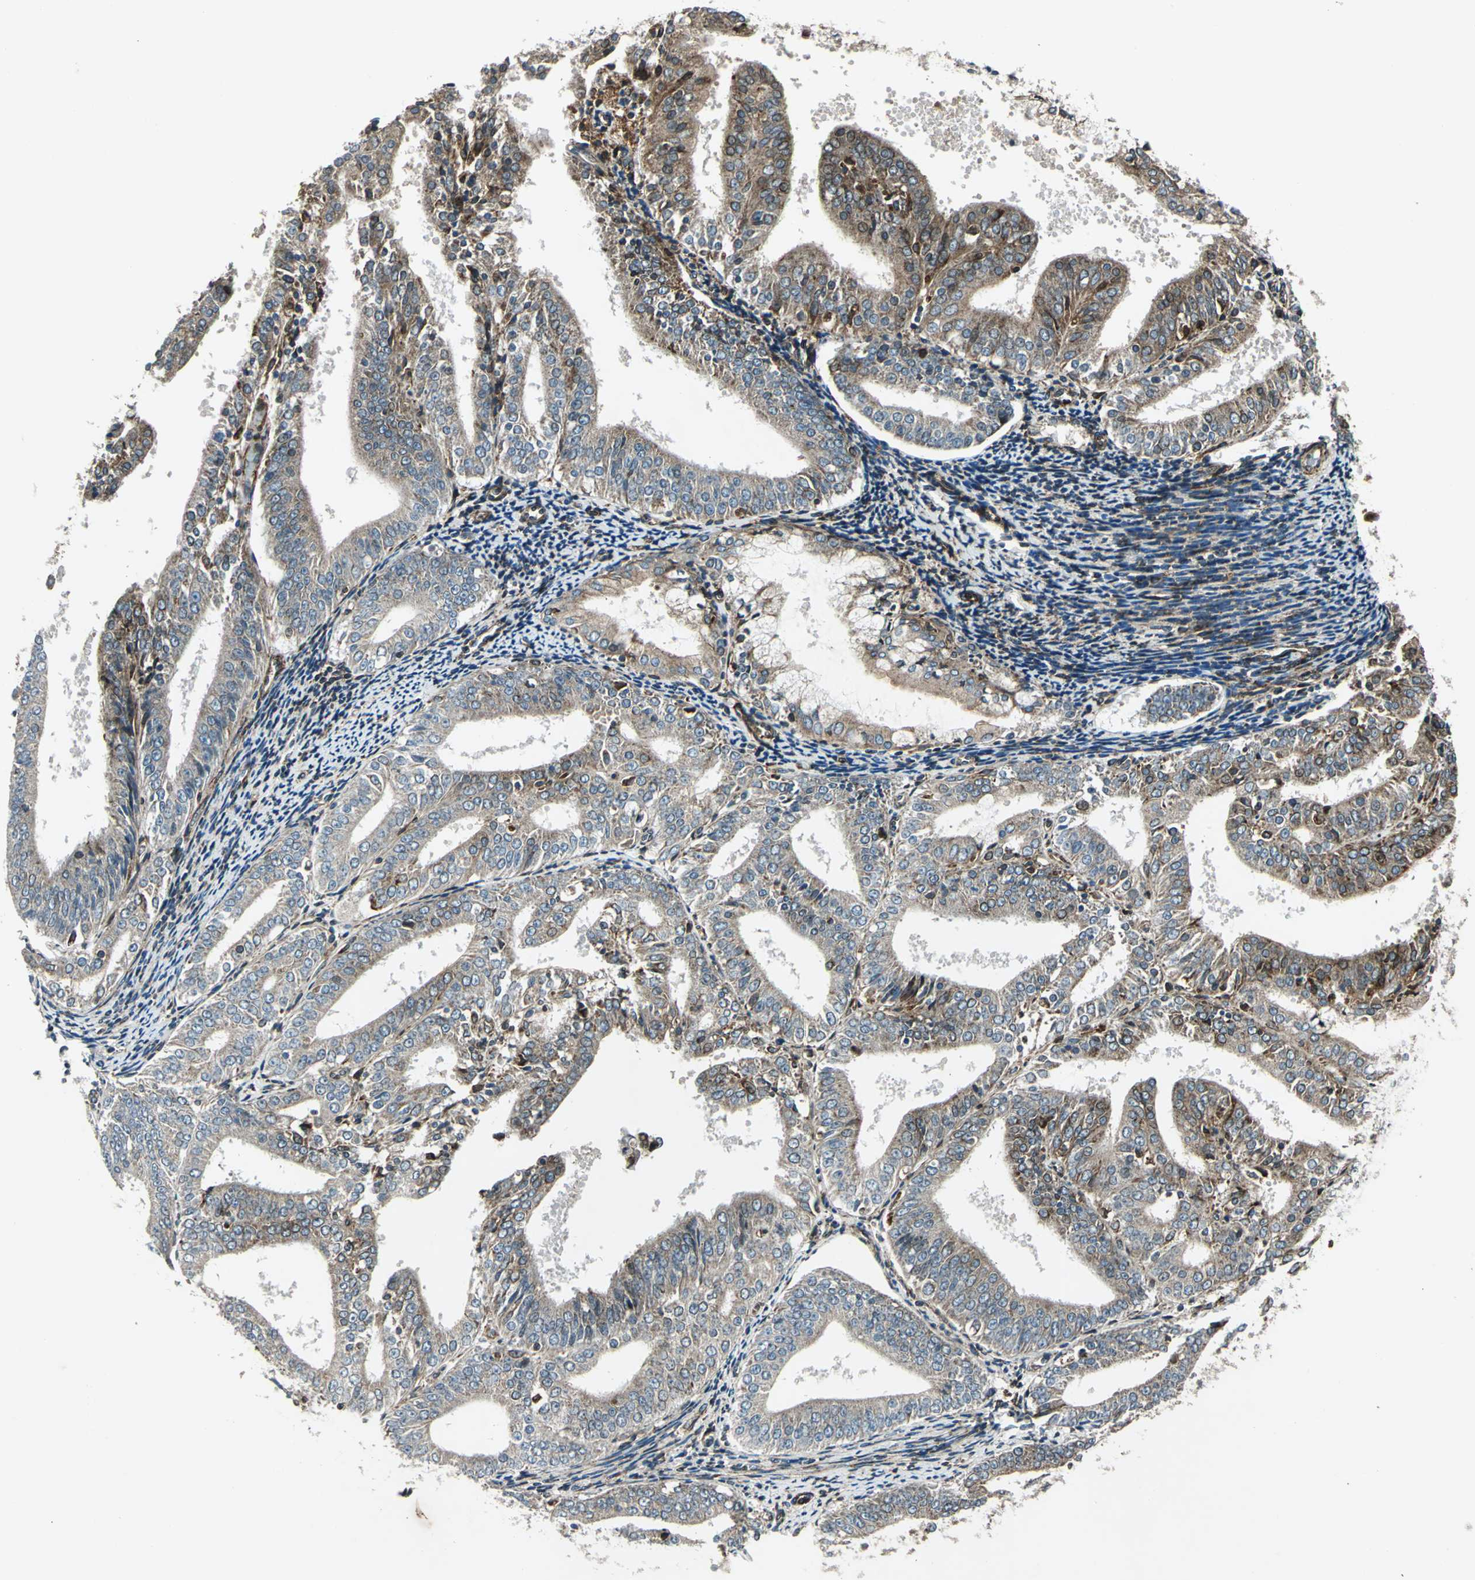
{"staining": {"intensity": "moderate", "quantity": ">75%", "location": "cytoplasmic/membranous"}, "tissue": "endometrial cancer", "cell_type": "Tumor cells", "image_type": "cancer", "snomed": [{"axis": "morphology", "description": "Adenocarcinoma, NOS"}, {"axis": "topography", "description": "Endometrium"}], "caption": "Tumor cells show medium levels of moderate cytoplasmic/membranous expression in approximately >75% of cells in adenocarcinoma (endometrial). Immunohistochemistry (ihc) stains the protein of interest in brown and the nuclei are stained blue.", "gene": "HTATIP2", "patient": {"sex": "female", "age": 63}}